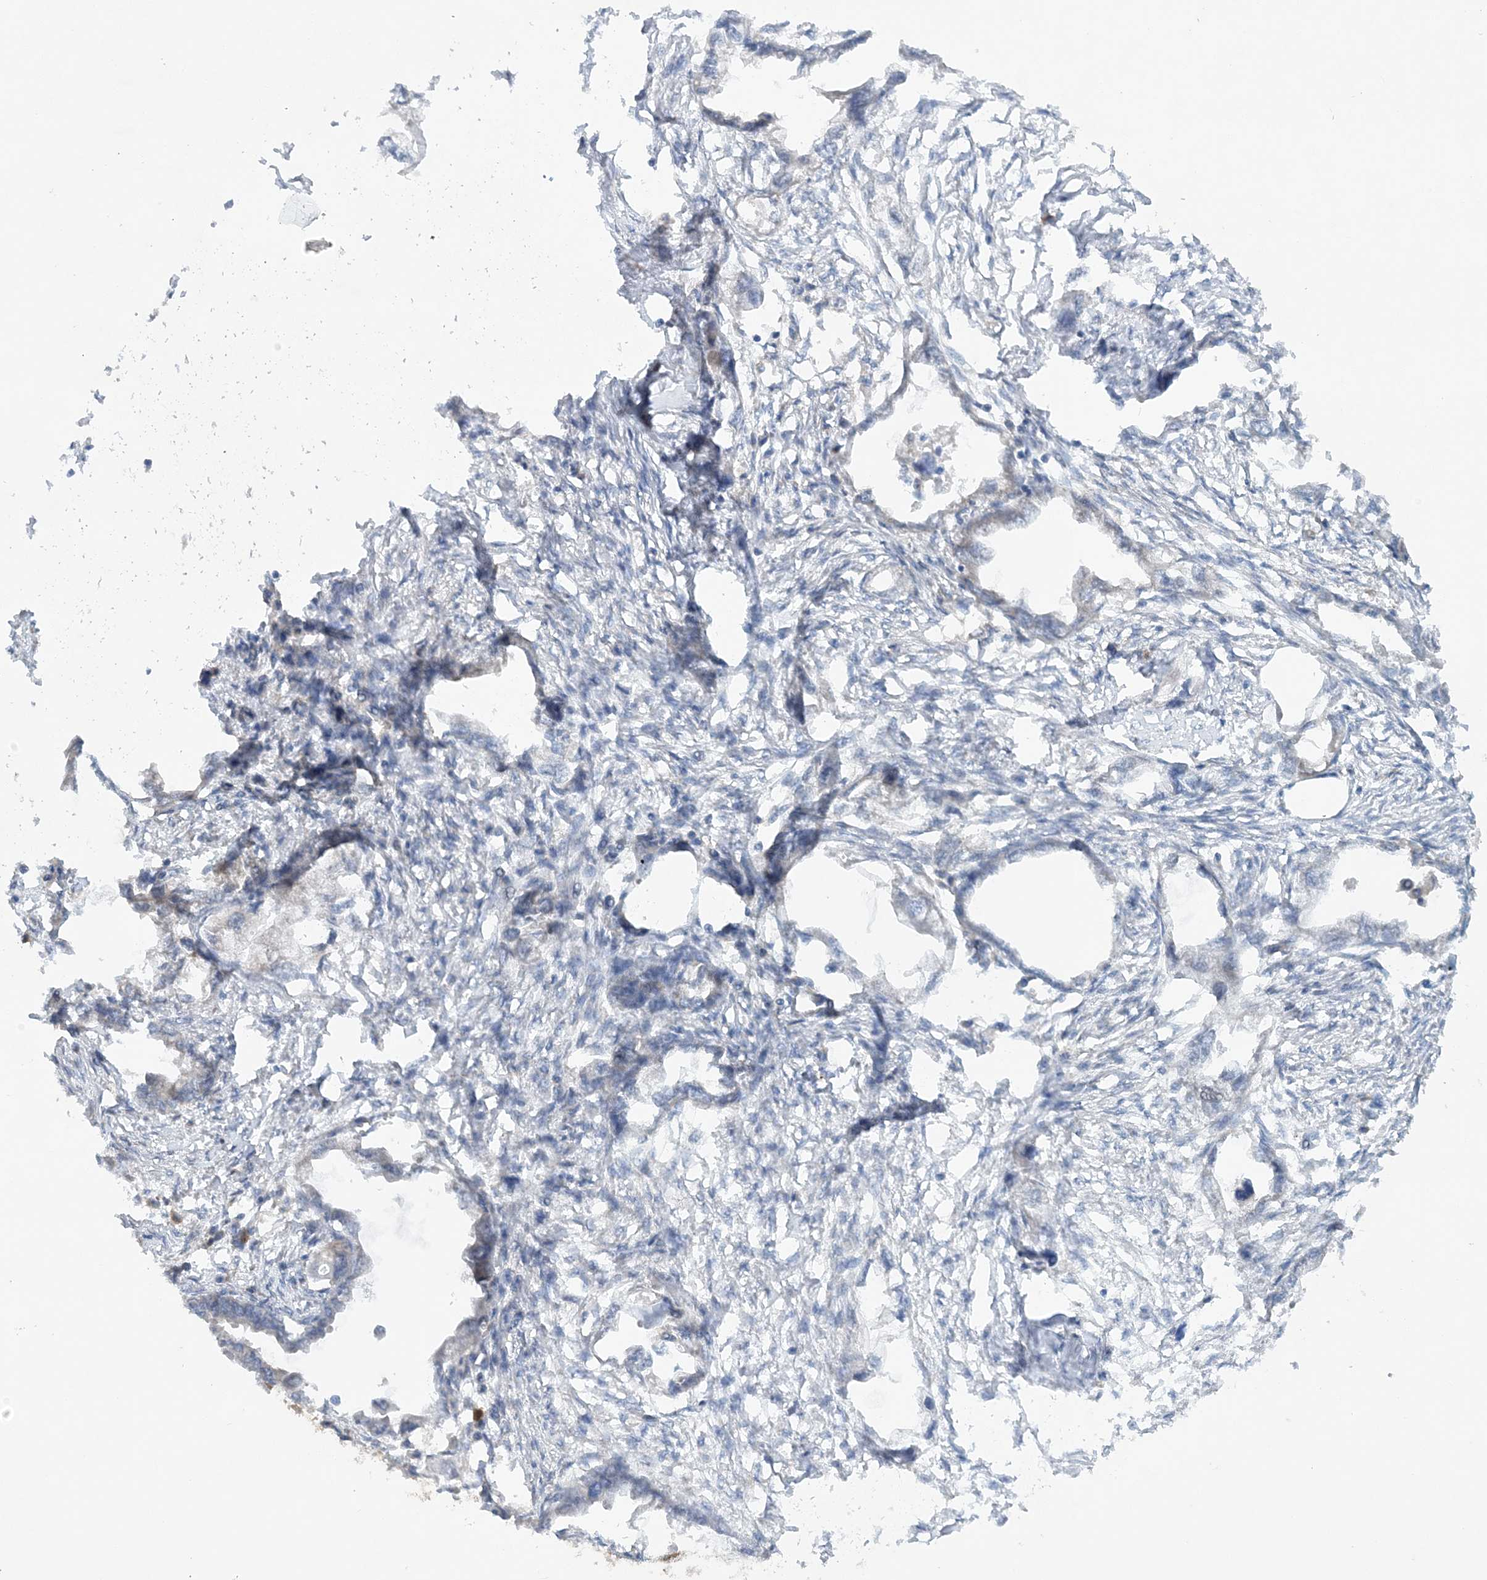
{"staining": {"intensity": "negative", "quantity": "none", "location": "none"}, "tissue": "endometrial cancer", "cell_type": "Tumor cells", "image_type": "cancer", "snomed": [{"axis": "morphology", "description": "Adenocarcinoma, NOS"}, {"axis": "morphology", "description": "Adenocarcinoma, metastatic, NOS"}, {"axis": "topography", "description": "Adipose tissue"}, {"axis": "topography", "description": "Endometrium"}], "caption": "Tumor cells are negative for brown protein staining in endometrial cancer (adenocarcinoma).", "gene": "ACAP2", "patient": {"sex": "female", "age": 67}}